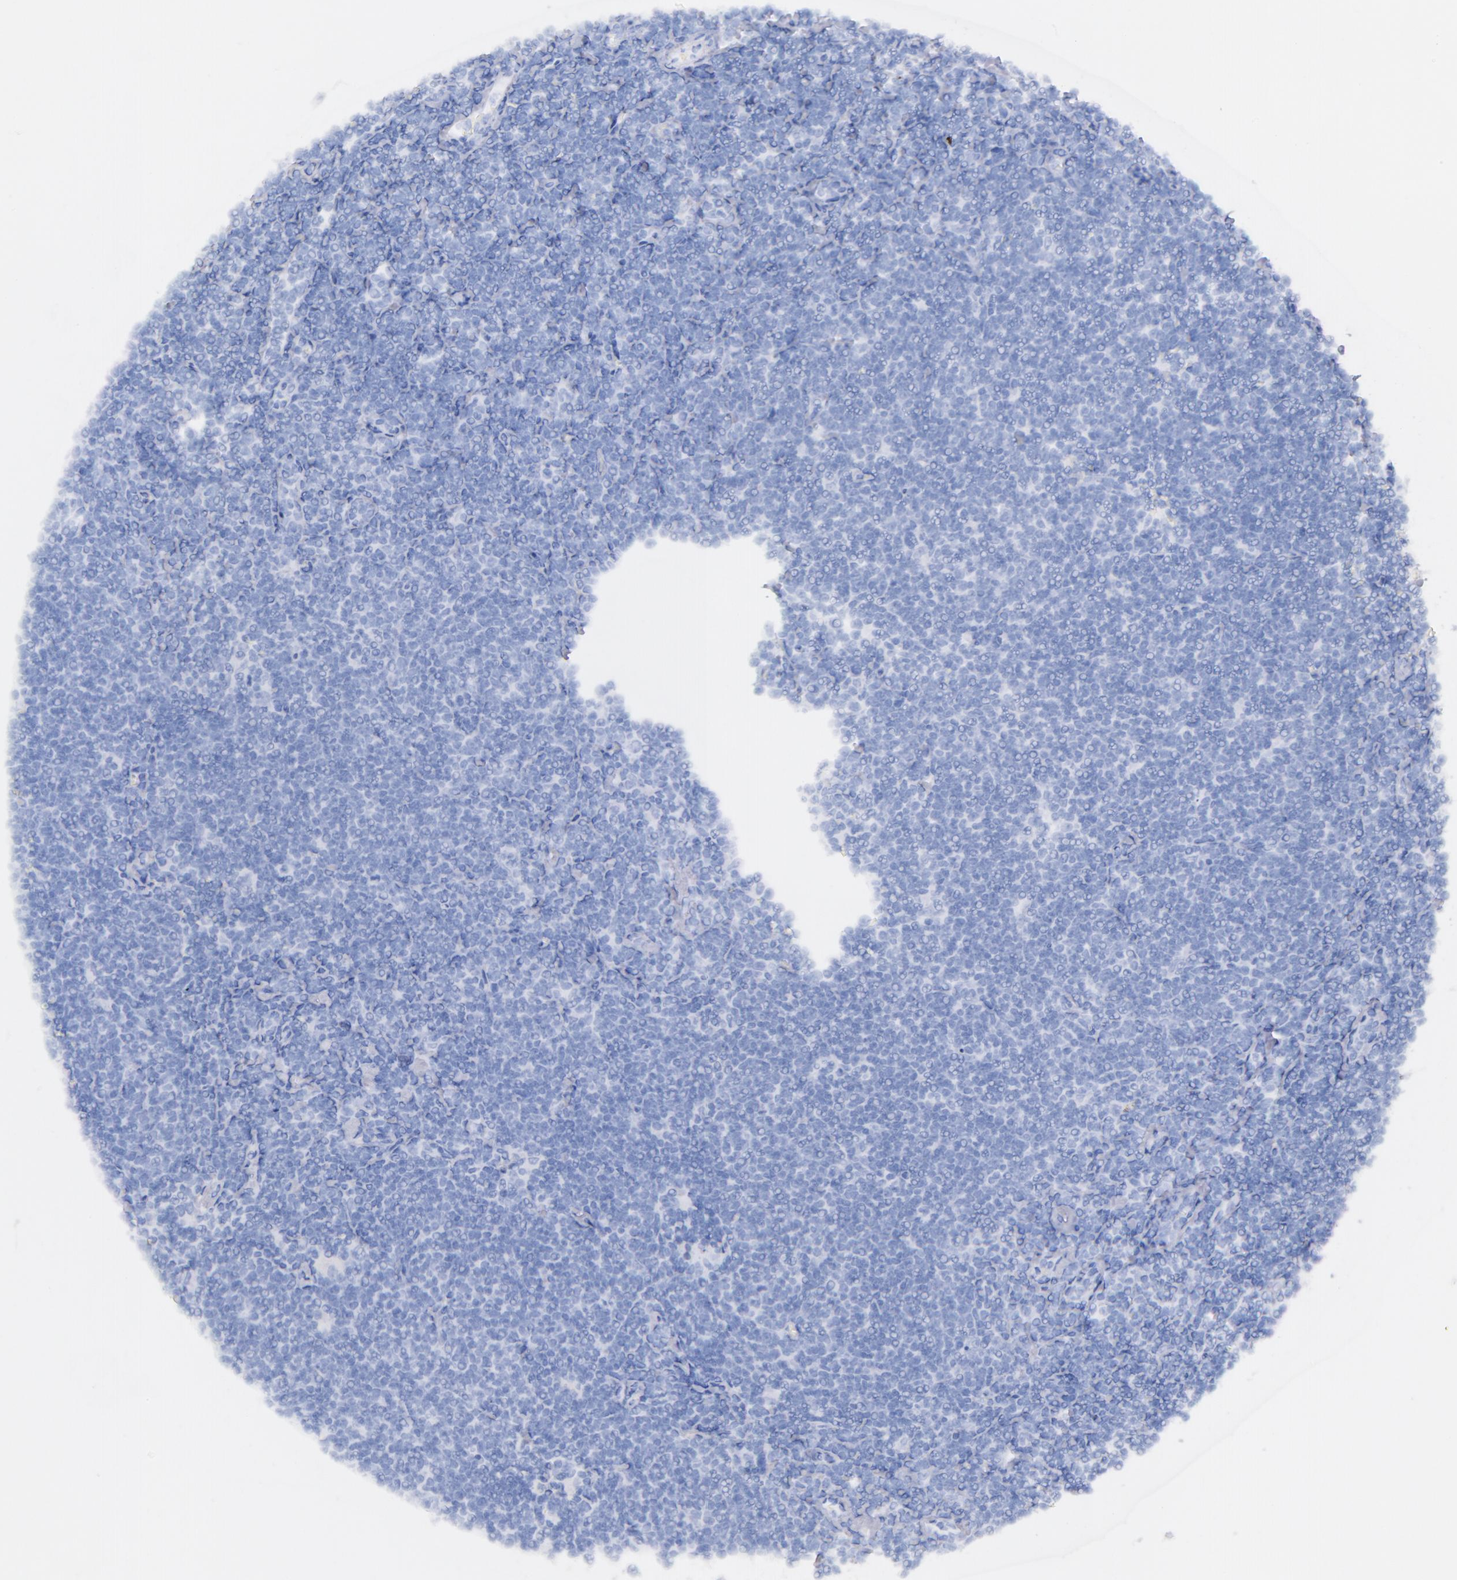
{"staining": {"intensity": "negative", "quantity": "none", "location": "none"}, "tissue": "lymphoma", "cell_type": "Tumor cells", "image_type": "cancer", "snomed": [{"axis": "morphology", "description": "Malignant lymphoma, non-Hodgkin's type, Low grade"}, {"axis": "topography", "description": "Lymph node"}], "caption": "The IHC histopathology image has no significant expression in tumor cells of lymphoma tissue.", "gene": "CD44", "patient": {"sex": "male", "age": 65}}